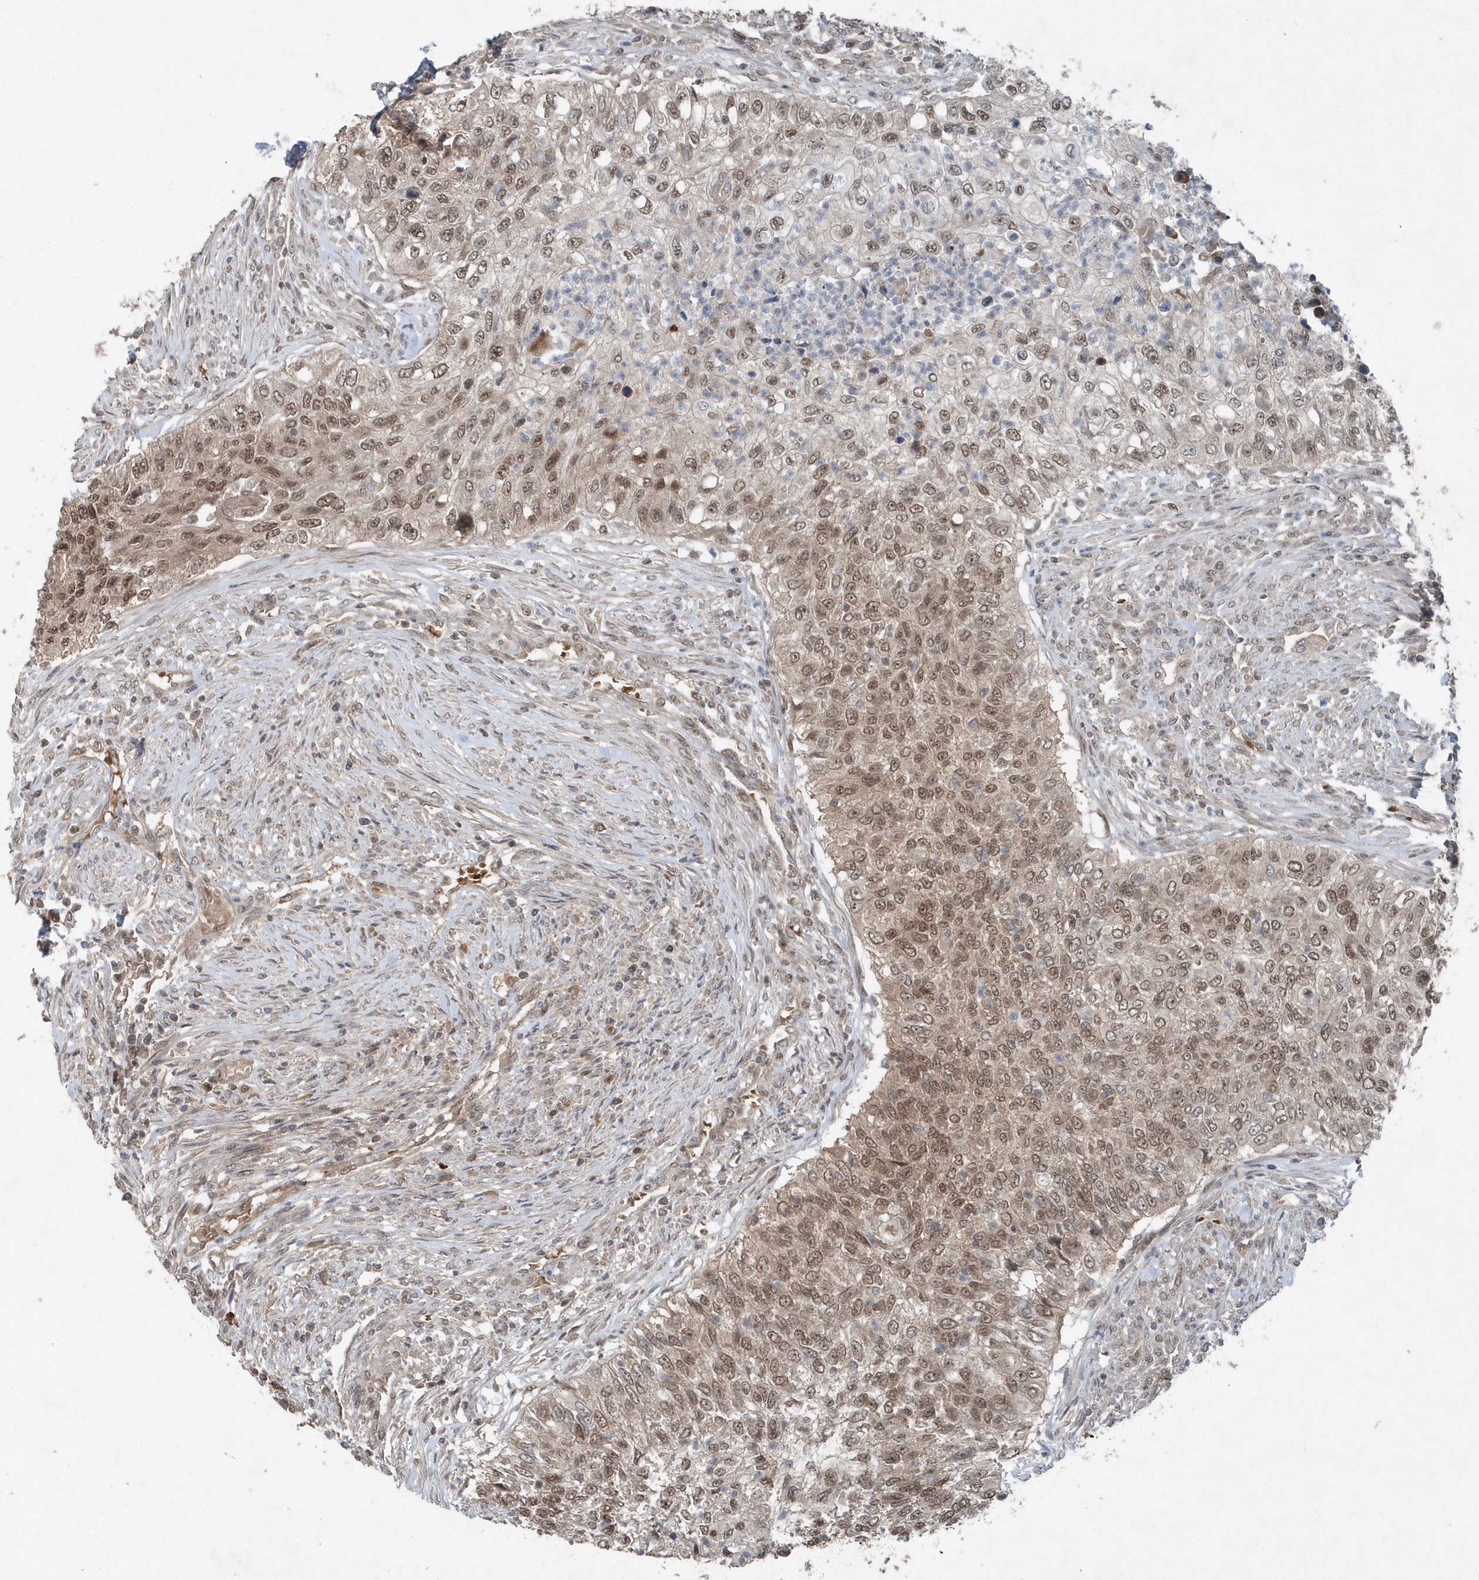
{"staining": {"intensity": "moderate", "quantity": ">75%", "location": "nuclear"}, "tissue": "urothelial cancer", "cell_type": "Tumor cells", "image_type": "cancer", "snomed": [{"axis": "morphology", "description": "Urothelial carcinoma, High grade"}, {"axis": "topography", "description": "Urinary bladder"}], "caption": "Immunohistochemical staining of urothelial cancer reveals moderate nuclear protein expression in about >75% of tumor cells.", "gene": "QTRT2", "patient": {"sex": "female", "age": 60}}